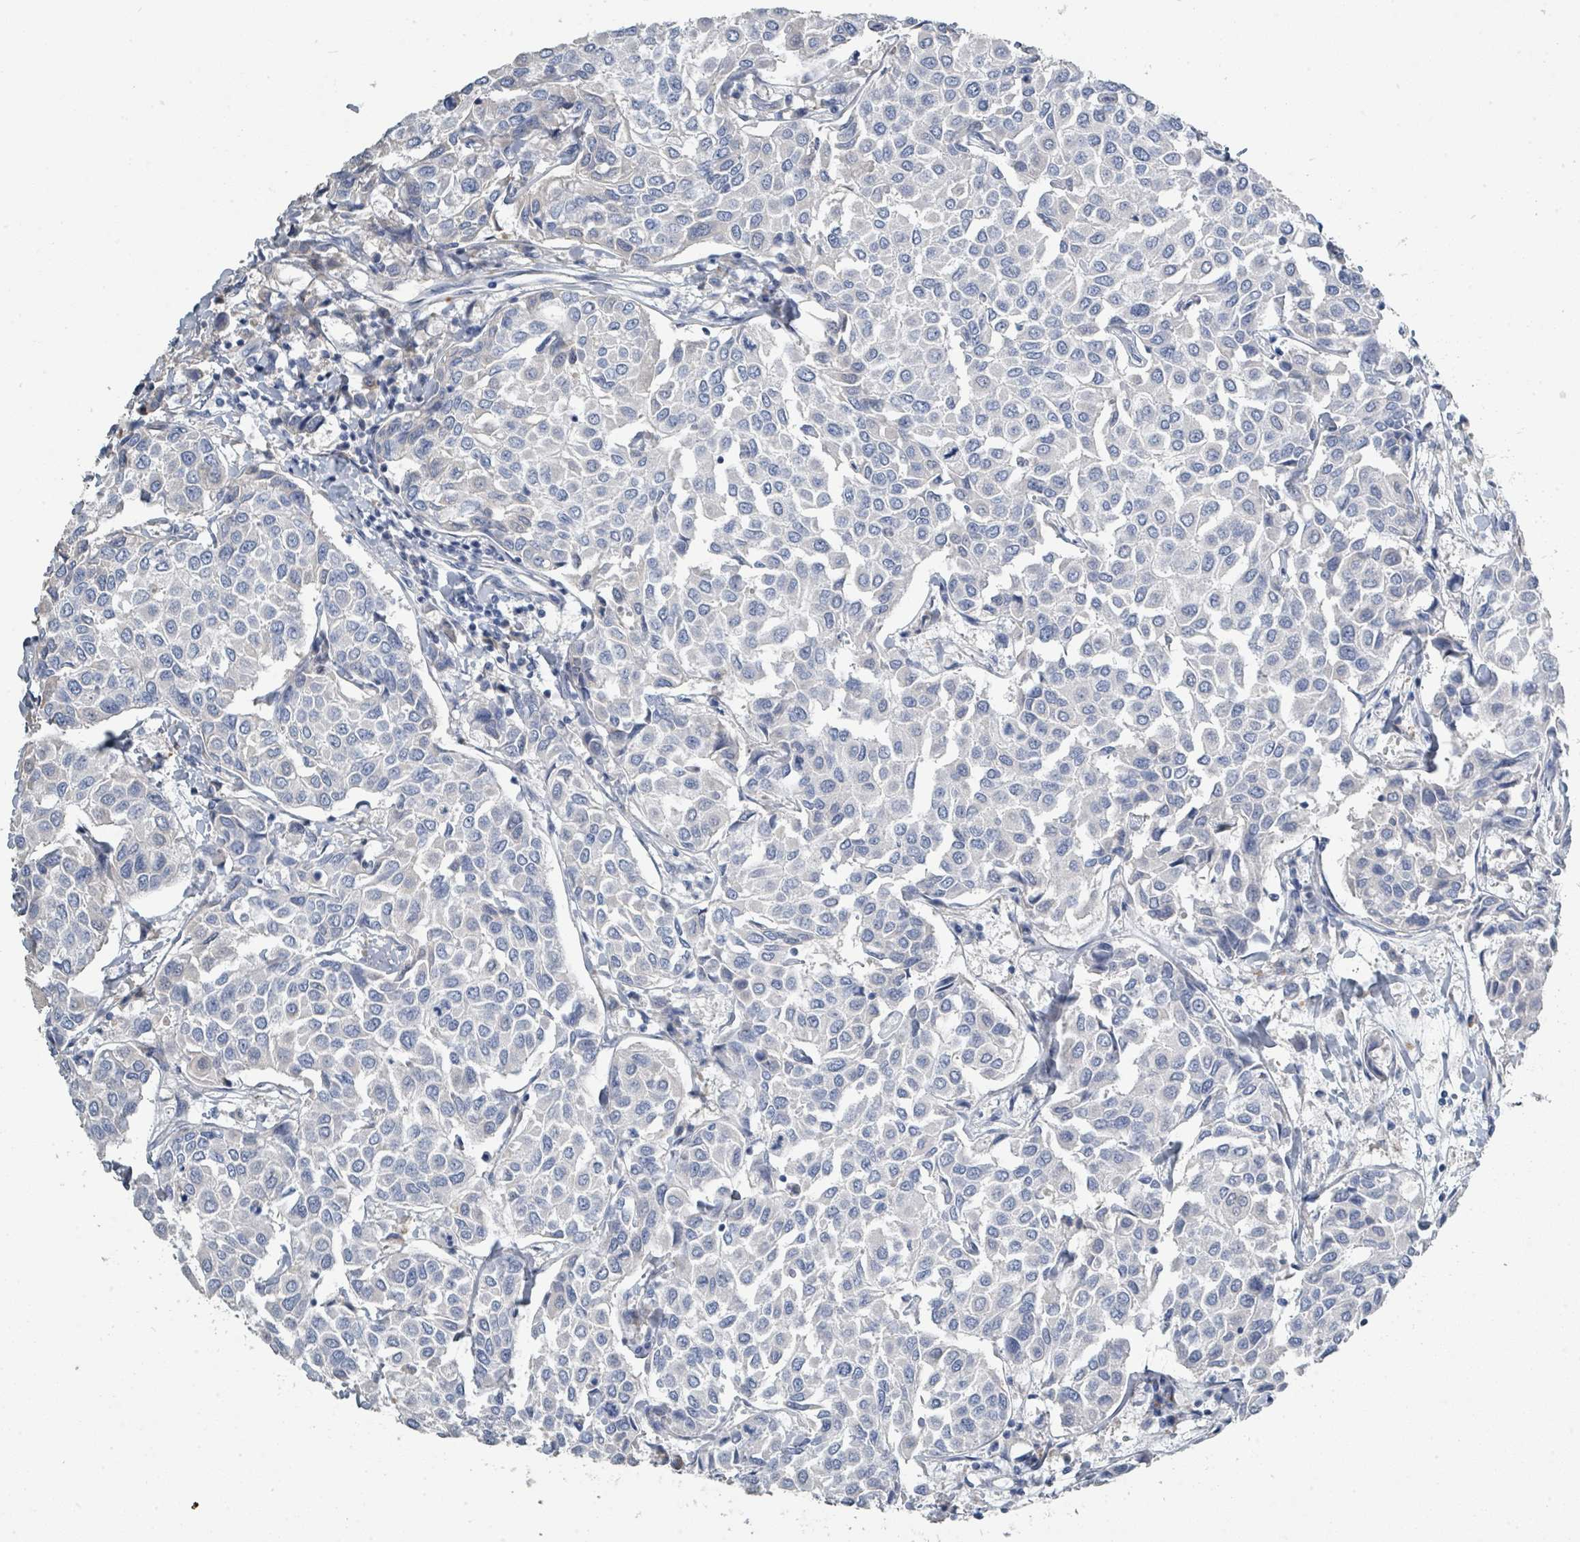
{"staining": {"intensity": "negative", "quantity": "none", "location": "none"}, "tissue": "breast cancer", "cell_type": "Tumor cells", "image_type": "cancer", "snomed": [{"axis": "morphology", "description": "Duct carcinoma"}, {"axis": "topography", "description": "Breast"}], "caption": "A photomicrograph of intraductal carcinoma (breast) stained for a protein exhibits no brown staining in tumor cells.", "gene": "RAB33B", "patient": {"sex": "female", "age": 55}}